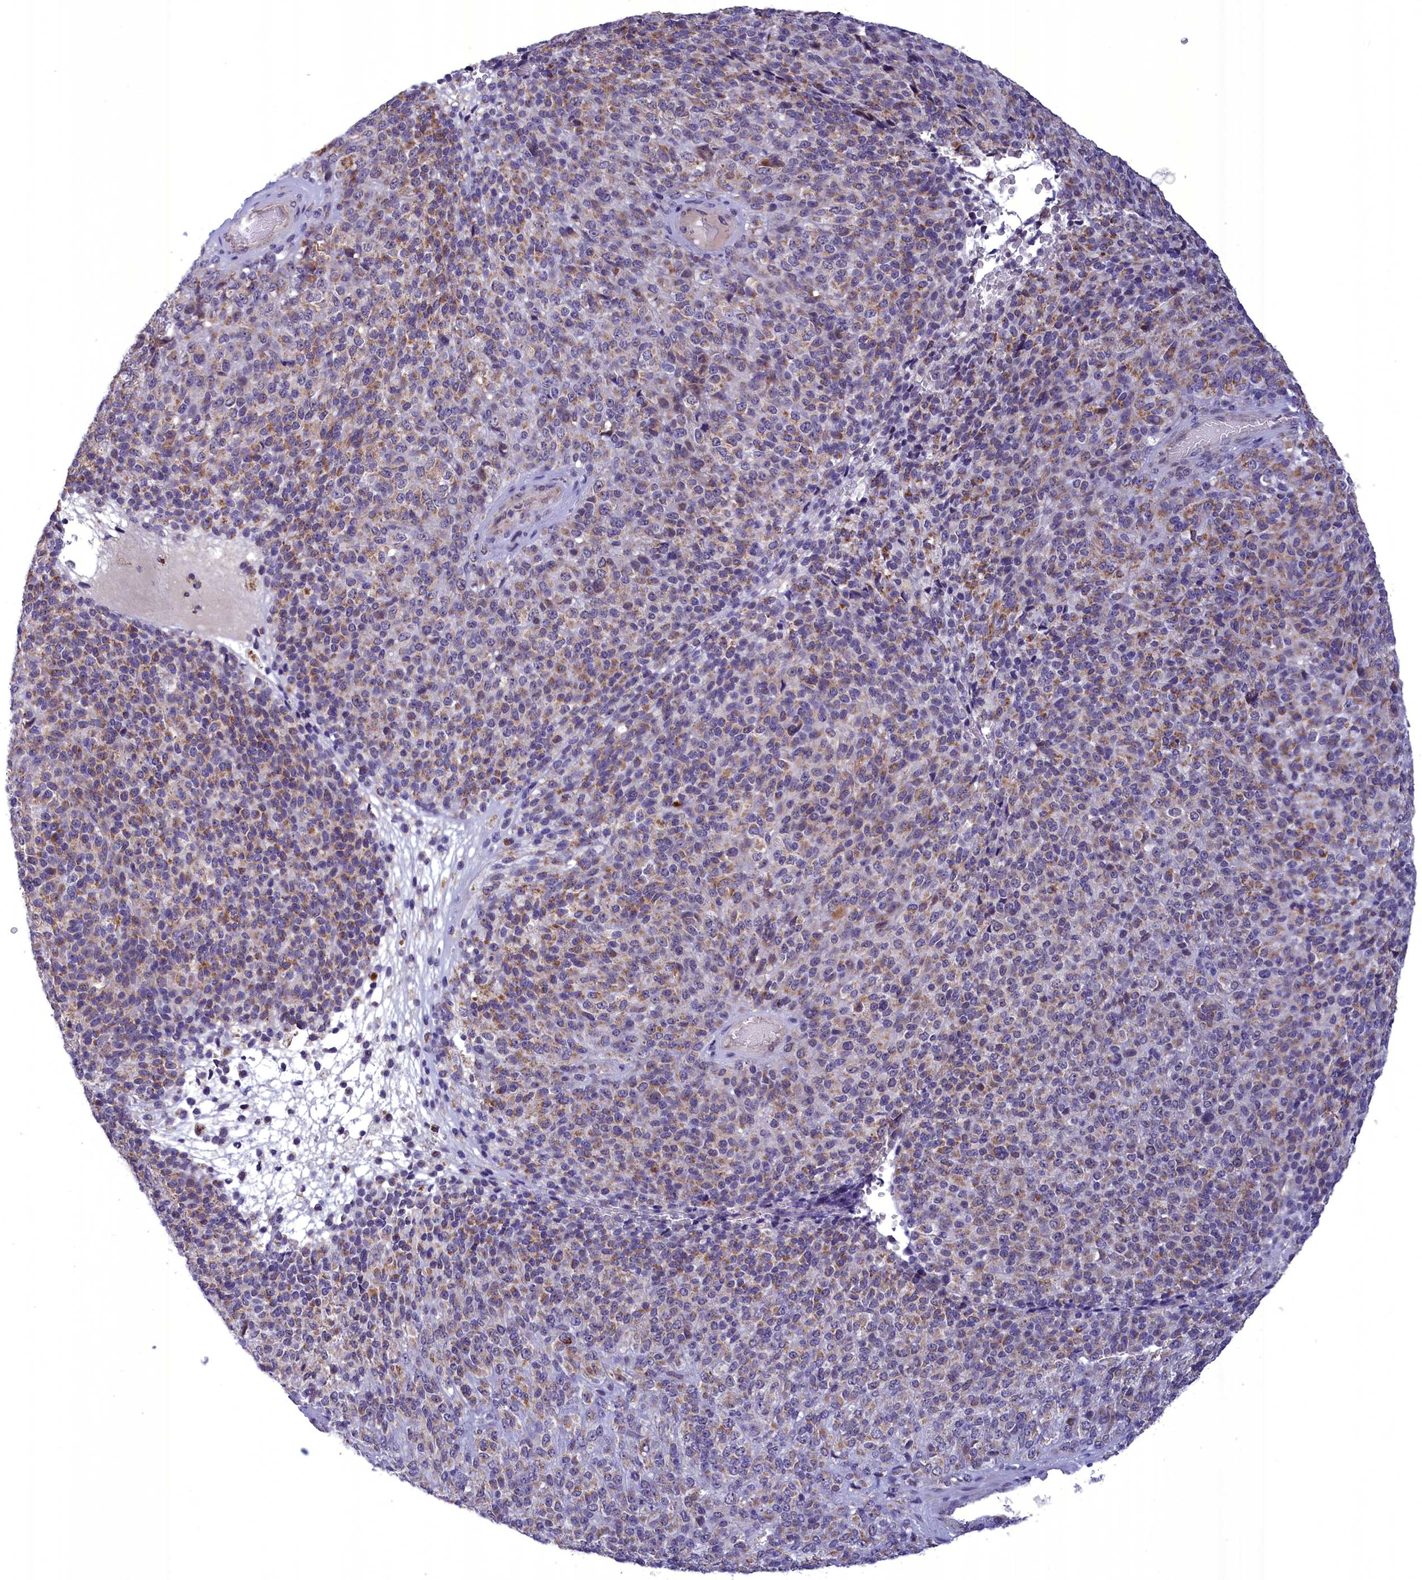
{"staining": {"intensity": "moderate", "quantity": "25%-75%", "location": "cytoplasmic/membranous"}, "tissue": "melanoma", "cell_type": "Tumor cells", "image_type": "cancer", "snomed": [{"axis": "morphology", "description": "Malignant melanoma, Metastatic site"}, {"axis": "topography", "description": "Brain"}], "caption": "Moderate cytoplasmic/membranous staining is seen in about 25%-75% of tumor cells in malignant melanoma (metastatic site).", "gene": "FAM149B1", "patient": {"sex": "female", "age": 56}}